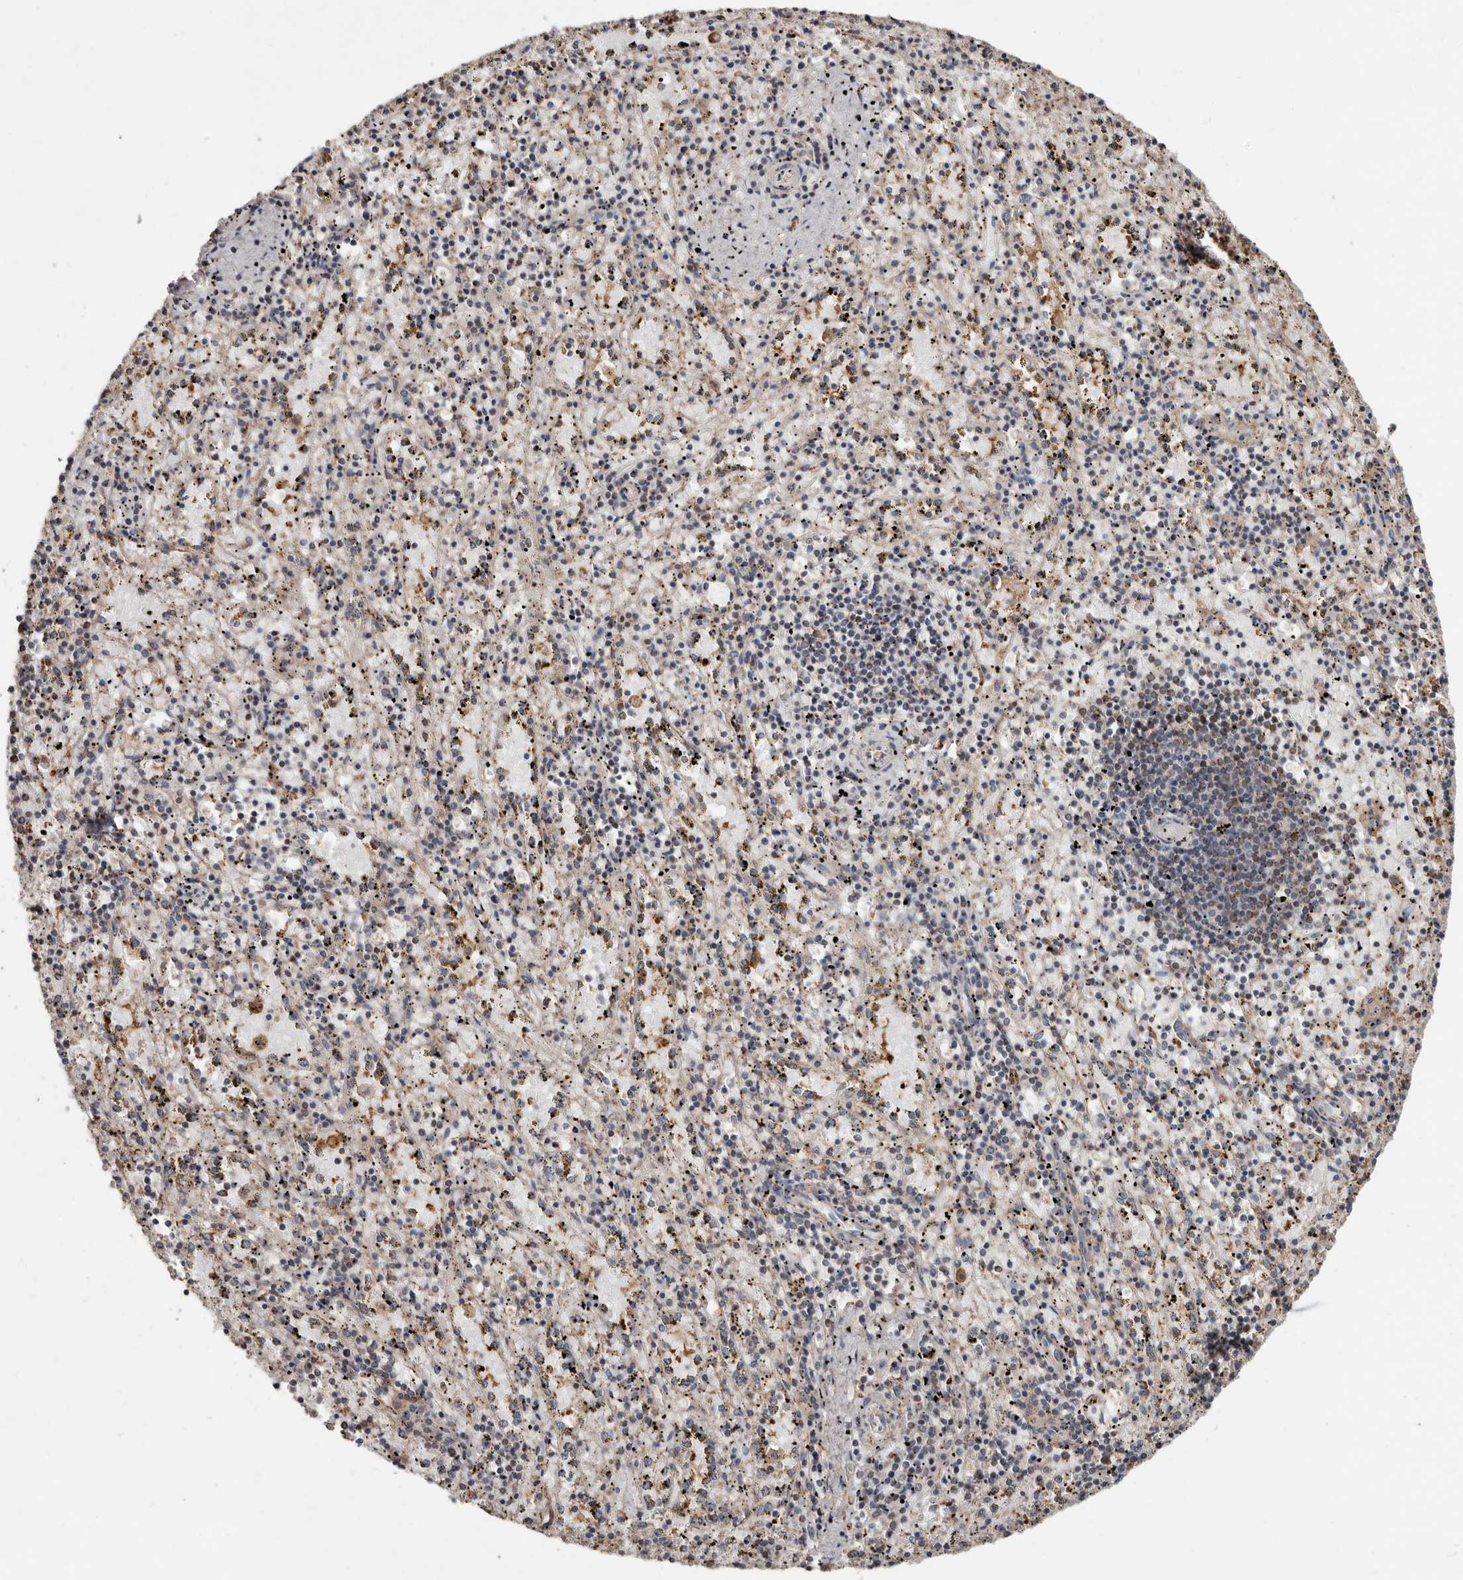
{"staining": {"intensity": "weak", "quantity": "<25%", "location": "cytoplasmic/membranous"}, "tissue": "spleen", "cell_type": "Cells in red pulp", "image_type": "normal", "snomed": [{"axis": "morphology", "description": "Normal tissue, NOS"}, {"axis": "topography", "description": "Spleen"}], "caption": "A high-resolution micrograph shows IHC staining of benign spleen, which demonstrates no significant staining in cells in red pulp. (Stains: DAB IHC with hematoxylin counter stain, Microscopy: brightfield microscopy at high magnification).", "gene": "KIF26B", "patient": {"sex": "male", "age": 11}}